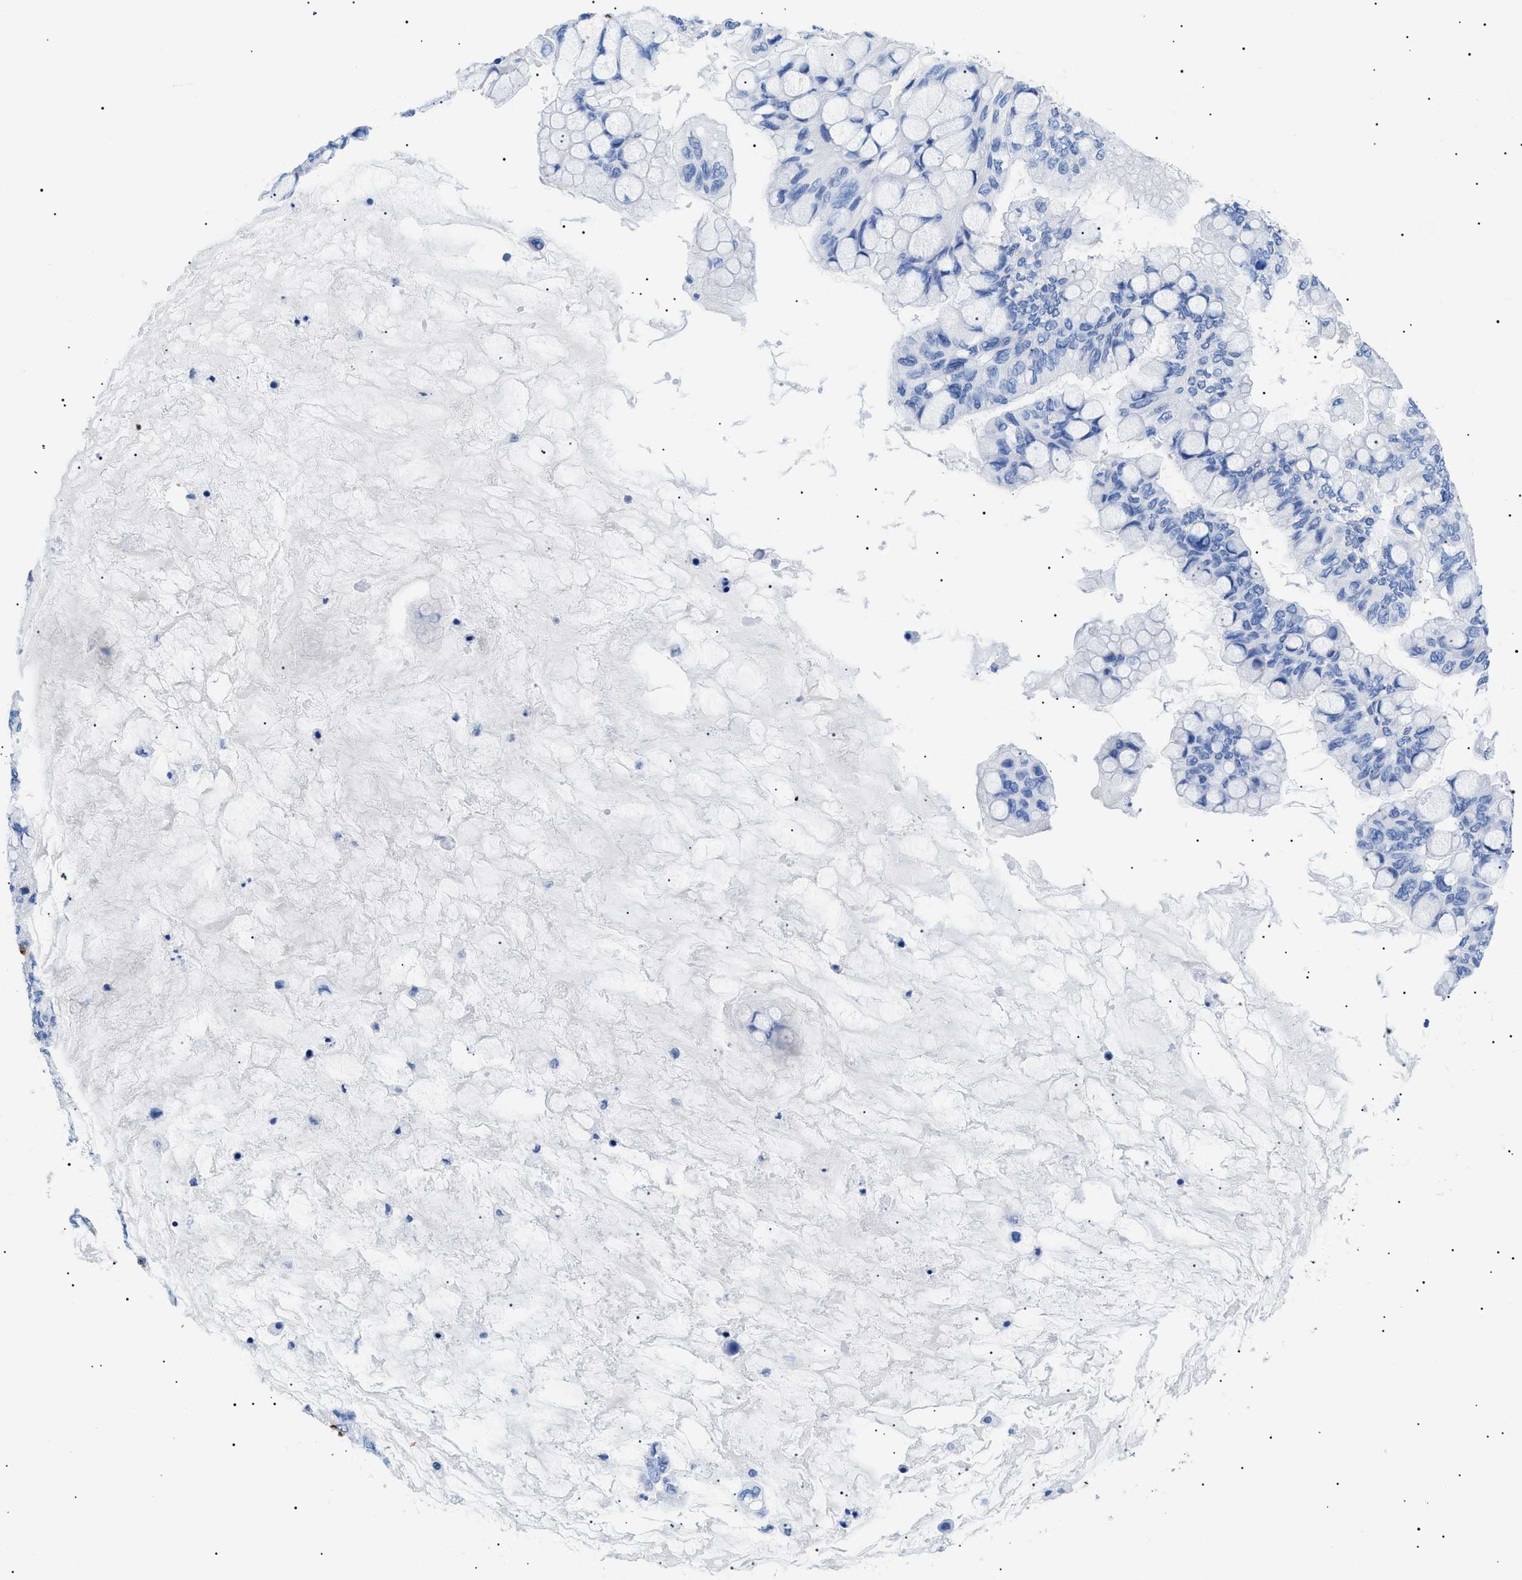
{"staining": {"intensity": "negative", "quantity": "none", "location": "none"}, "tissue": "ovarian cancer", "cell_type": "Tumor cells", "image_type": "cancer", "snomed": [{"axis": "morphology", "description": "Cystadenocarcinoma, mucinous, NOS"}, {"axis": "topography", "description": "Ovary"}], "caption": "This is a micrograph of IHC staining of ovarian cancer (mucinous cystadenocarcinoma), which shows no staining in tumor cells.", "gene": "PODXL", "patient": {"sex": "female", "age": 80}}